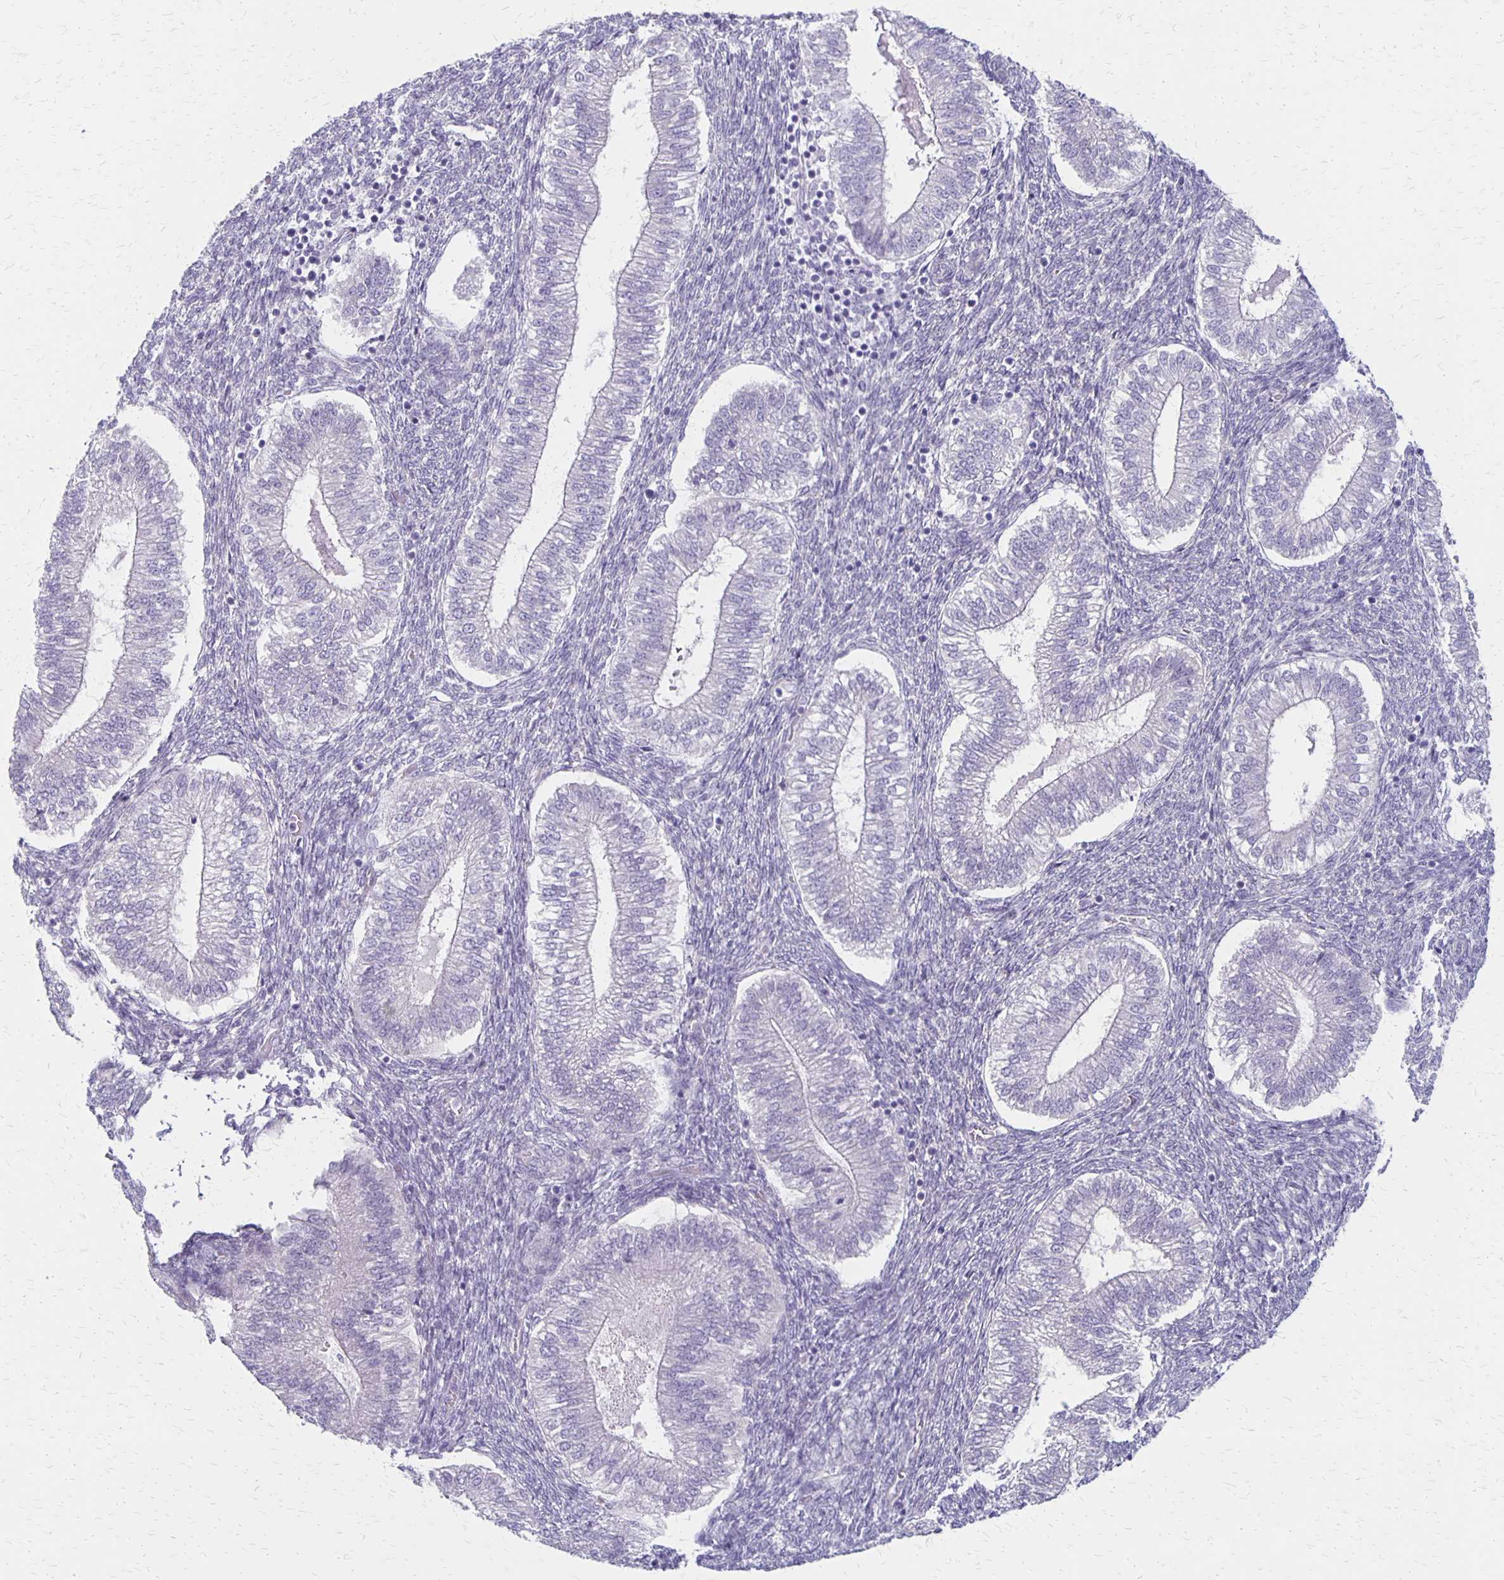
{"staining": {"intensity": "negative", "quantity": "none", "location": "none"}, "tissue": "endometrium", "cell_type": "Cells in endometrial stroma", "image_type": "normal", "snomed": [{"axis": "morphology", "description": "Normal tissue, NOS"}, {"axis": "topography", "description": "Endometrium"}], "caption": "This is an immunohistochemistry (IHC) histopathology image of normal endometrium. There is no staining in cells in endometrial stroma.", "gene": "HOMER1", "patient": {"sex": "female", "age": 25}}